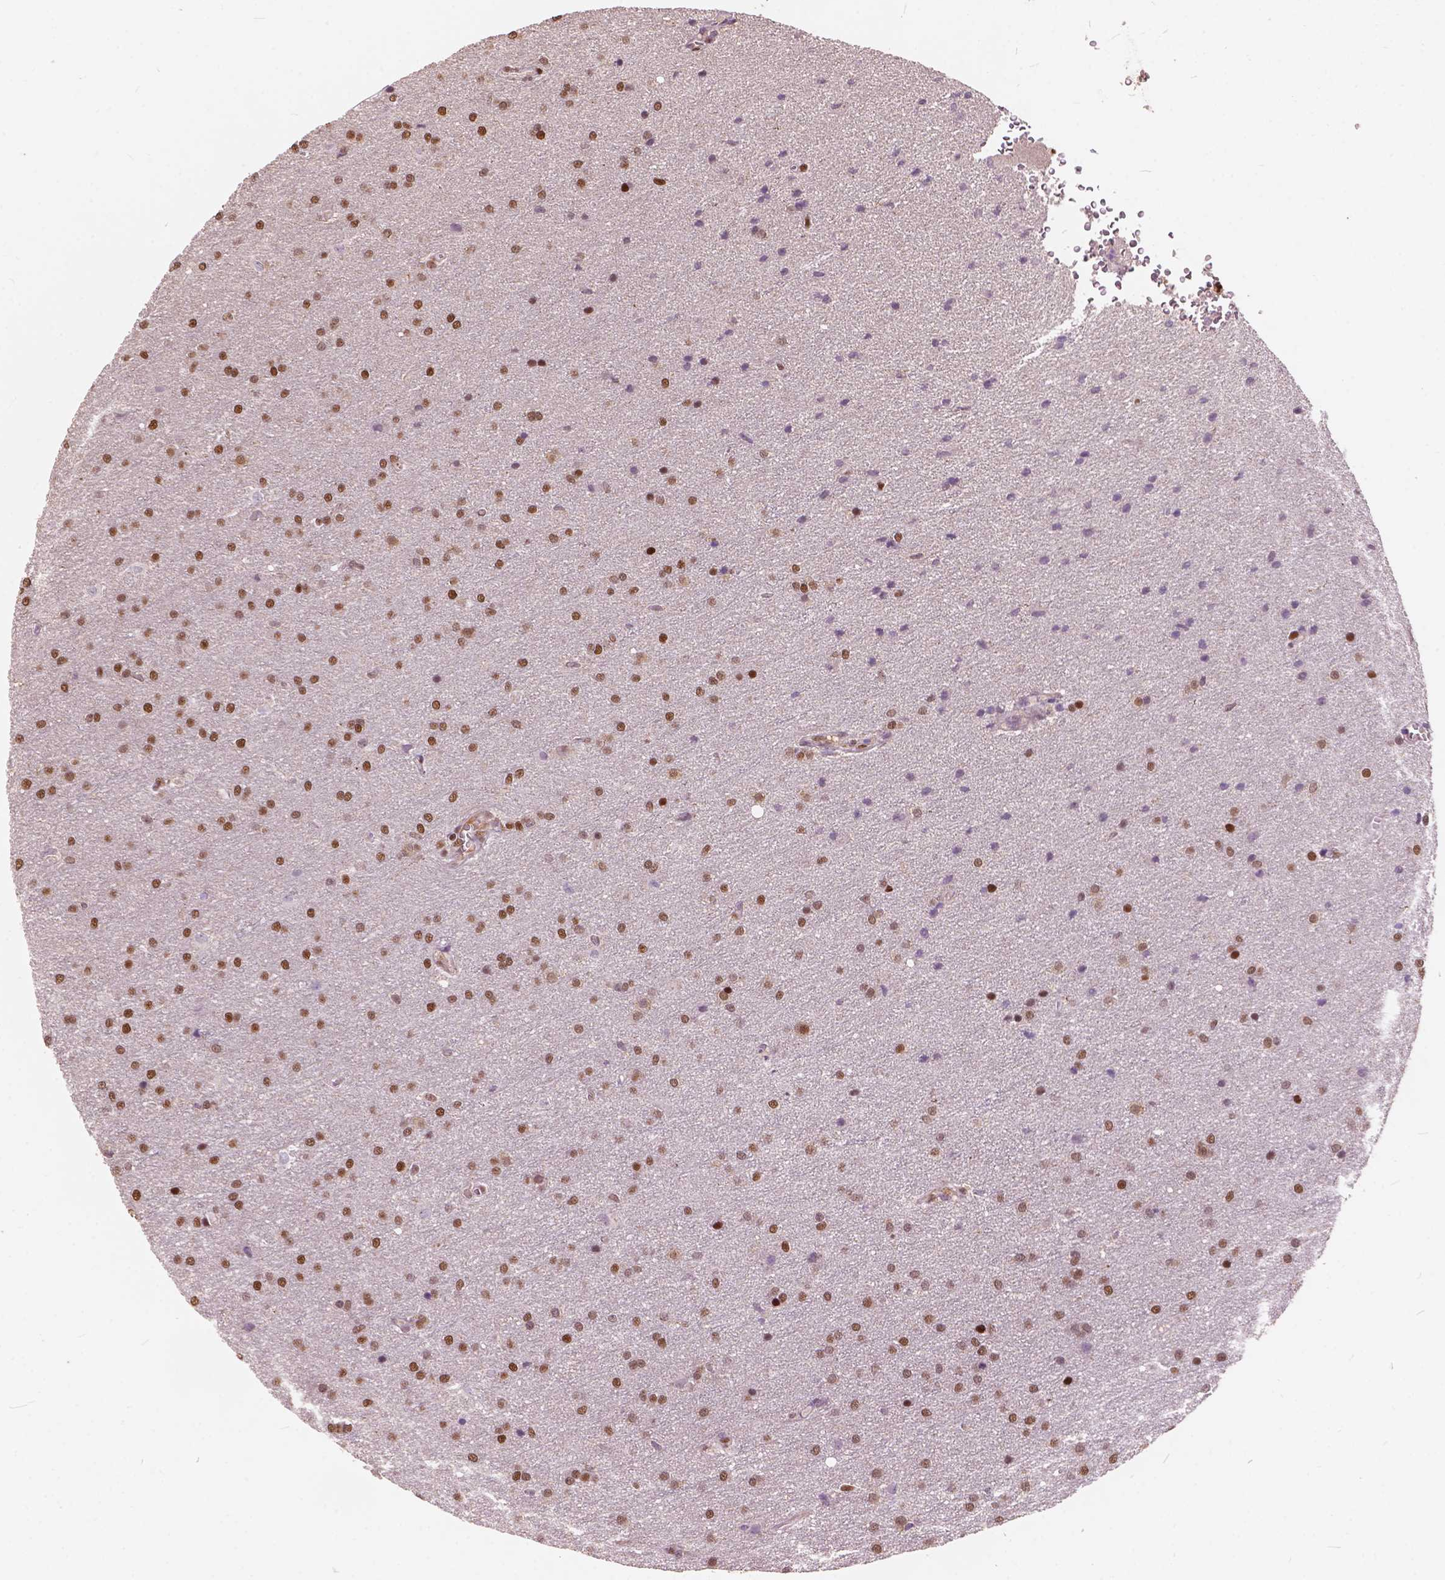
{"staining": {"intensity": "moderate", "quantity": ">75%", "location": "nuclear"}, "tissue": "glioma", "cell_type": "Tumor cells", "image_type": "cancer", "snomed": [{"axis": "morphology", "description": "Glioma, malignant, Low grade"}, {"axis": "topography", "description": "Brain"}], "caption": "Protein staining demonstrates moderate nuclear expression in approximately >75% of tumor cells in low-grade glioma (malignant). (DAB = brown stain, brightfield microscopy at high magnification).", "gene": "ANP32B", "patient": {"sex": "female", "age": 32}}